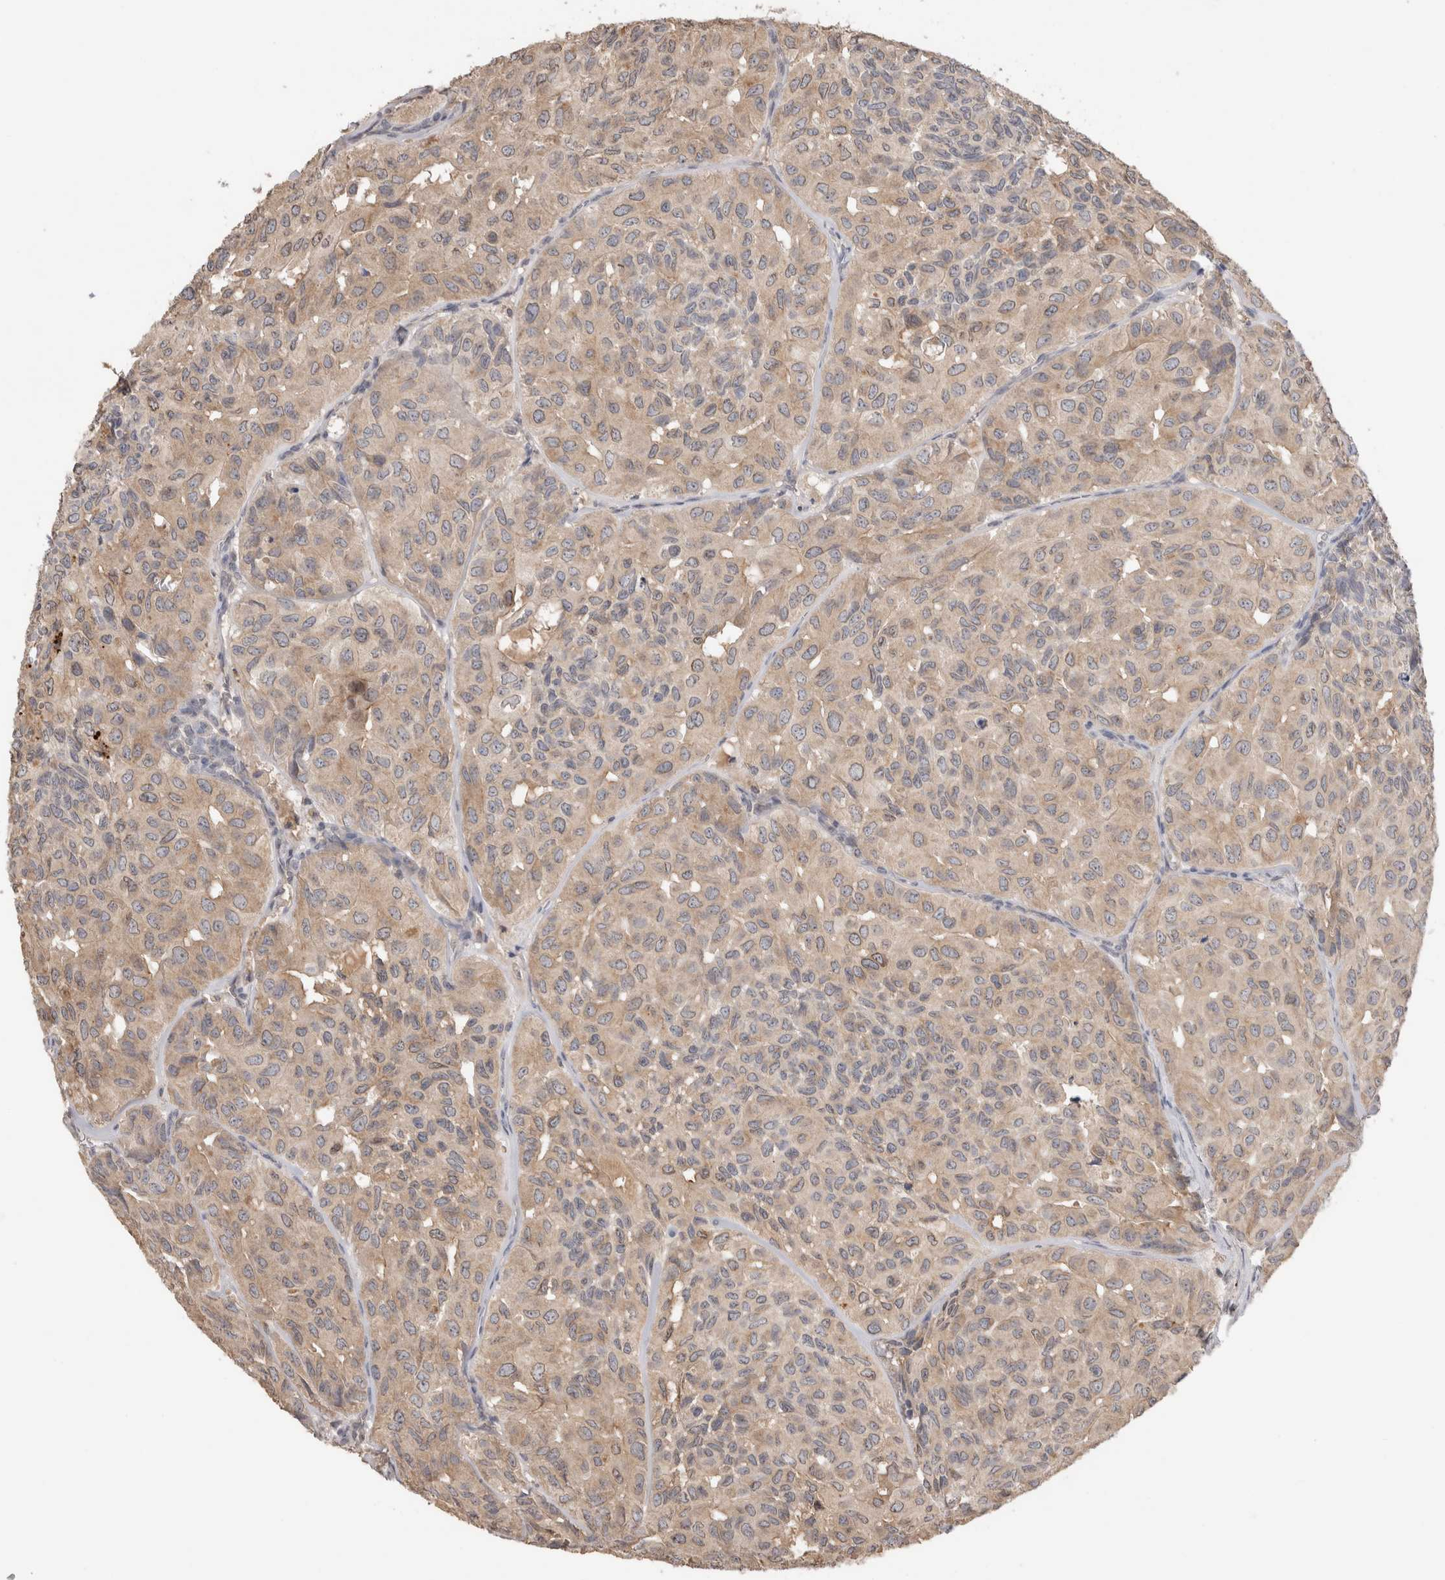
{"staining": {"intensity": "weak", "quantity": "25%-75%", "location": "cytoplasmic/membranous"}, "tissue": "head and neck cancer", "cell_type": "Tumor cells", "image_type": "cancer", "snomed": [{"axis": "morphology", "description": "Adenocarcinoma, NOS"}, {"axis": "topography", "description": "Salivary gland, NOS"}, {"axis": "topography", "description": "Head-Neck"}], "caption": "Tumor cells show low levels of weak cytoplasmic/membranous positivity in approximately 25%-75% of cells in adenocarcinoma (head and neck).", "gene": "PPP3CC", "patient": {"sex": "female", "age": 76}}